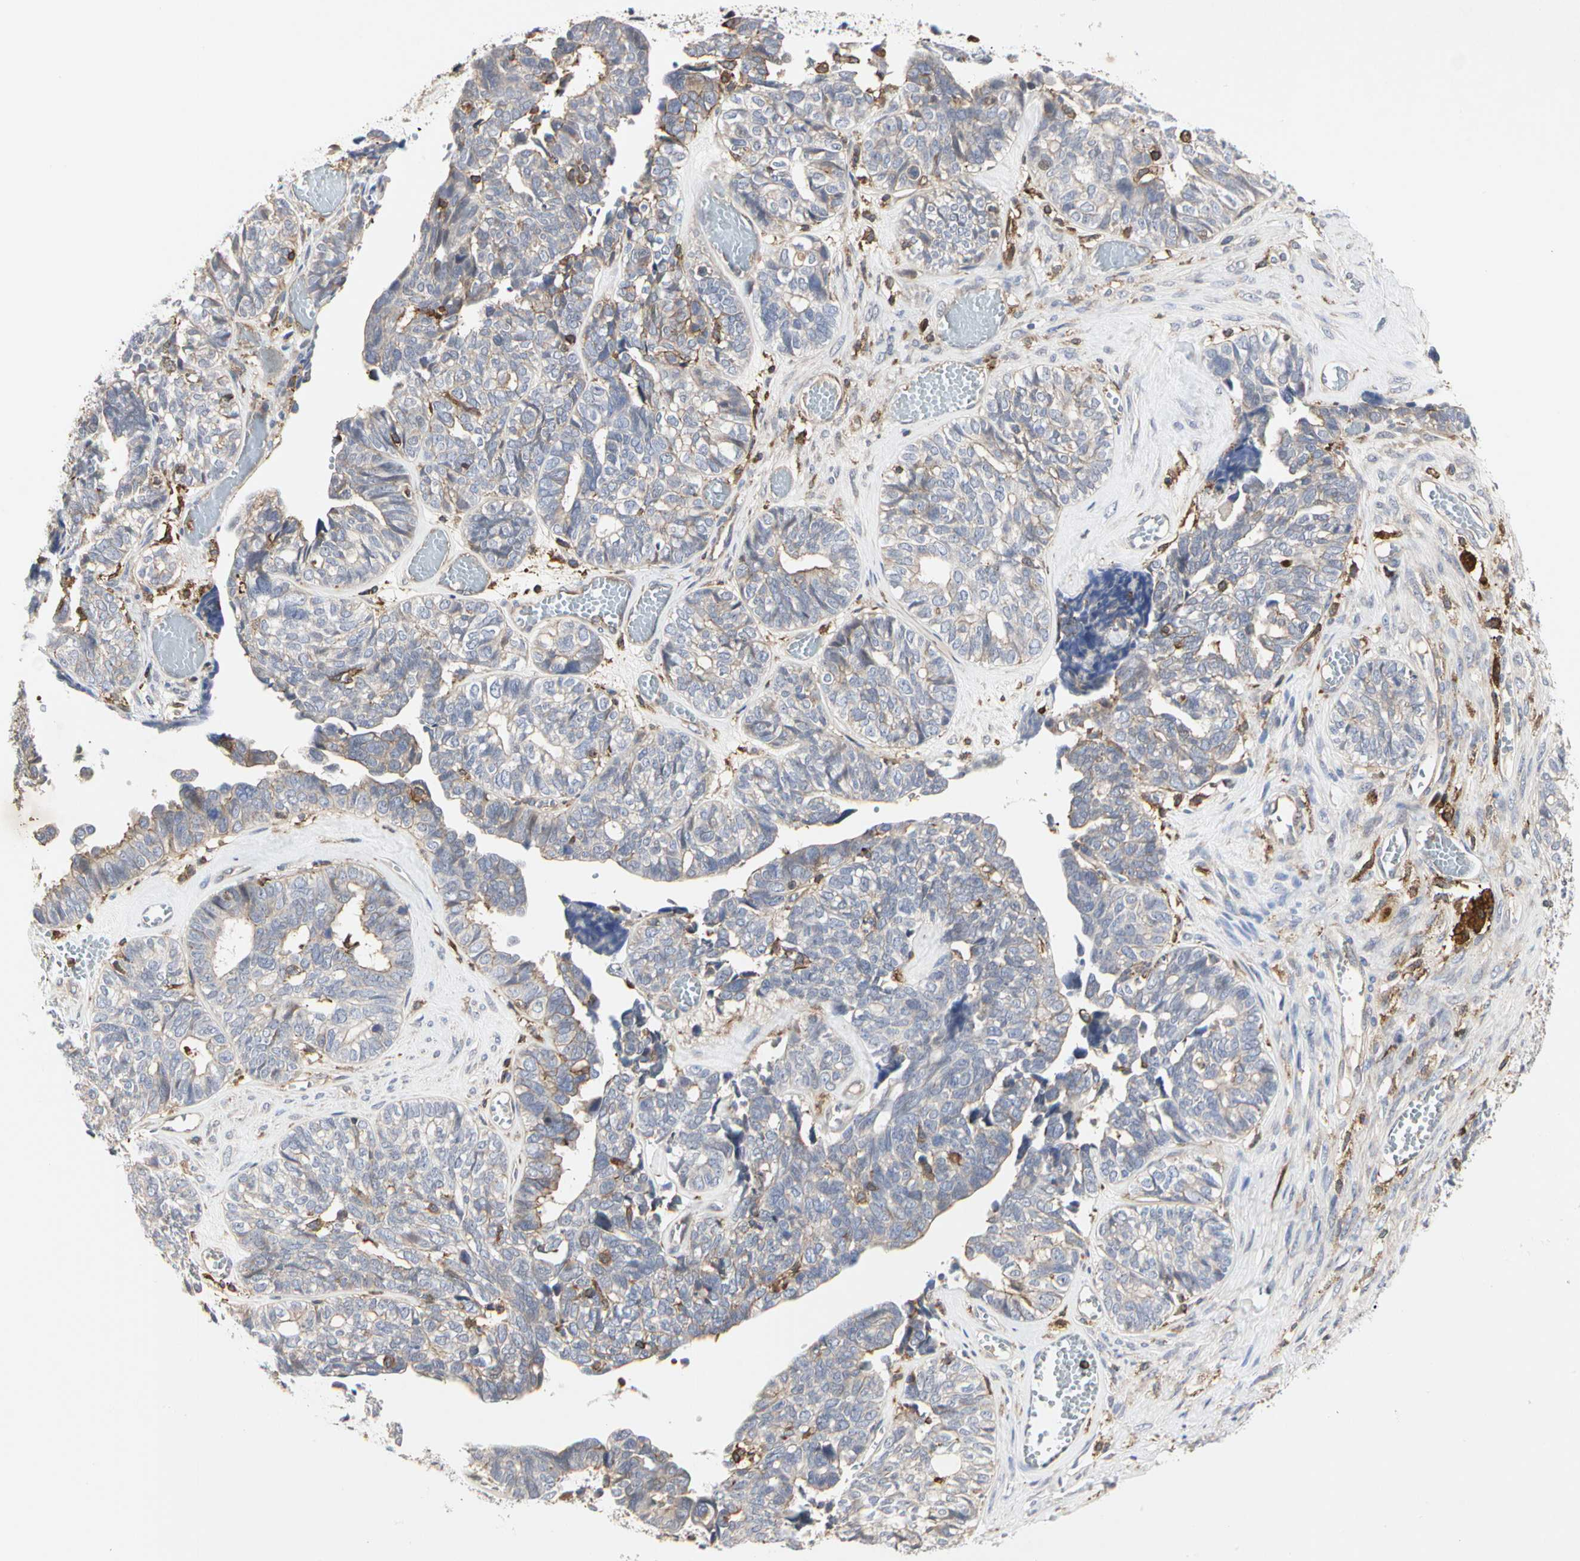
{"staining": {"intensity": "weak", "quantity": "<25%", "location": "cytoplasmic/membranous"}, "tissue": "ovarian cancer", "cell_type": "Tumor cells", "image_type": "cancer", "snomed": [{"axis": "morphology", "description": "Cystadenocarcinoma, serous, NOS"}, {"axis": "topography", "description": "Ovary"}], "caption": "High power microscopy image of an immunohistochemistry histopathology image of serous cystadenocarcinoma (ovarian), revealing no significant staining in tumor cells. (DAB IHC with hematoxylin counter stain).", "gene": "NAPG", "patient": {"sex": "female", "age": 79}}